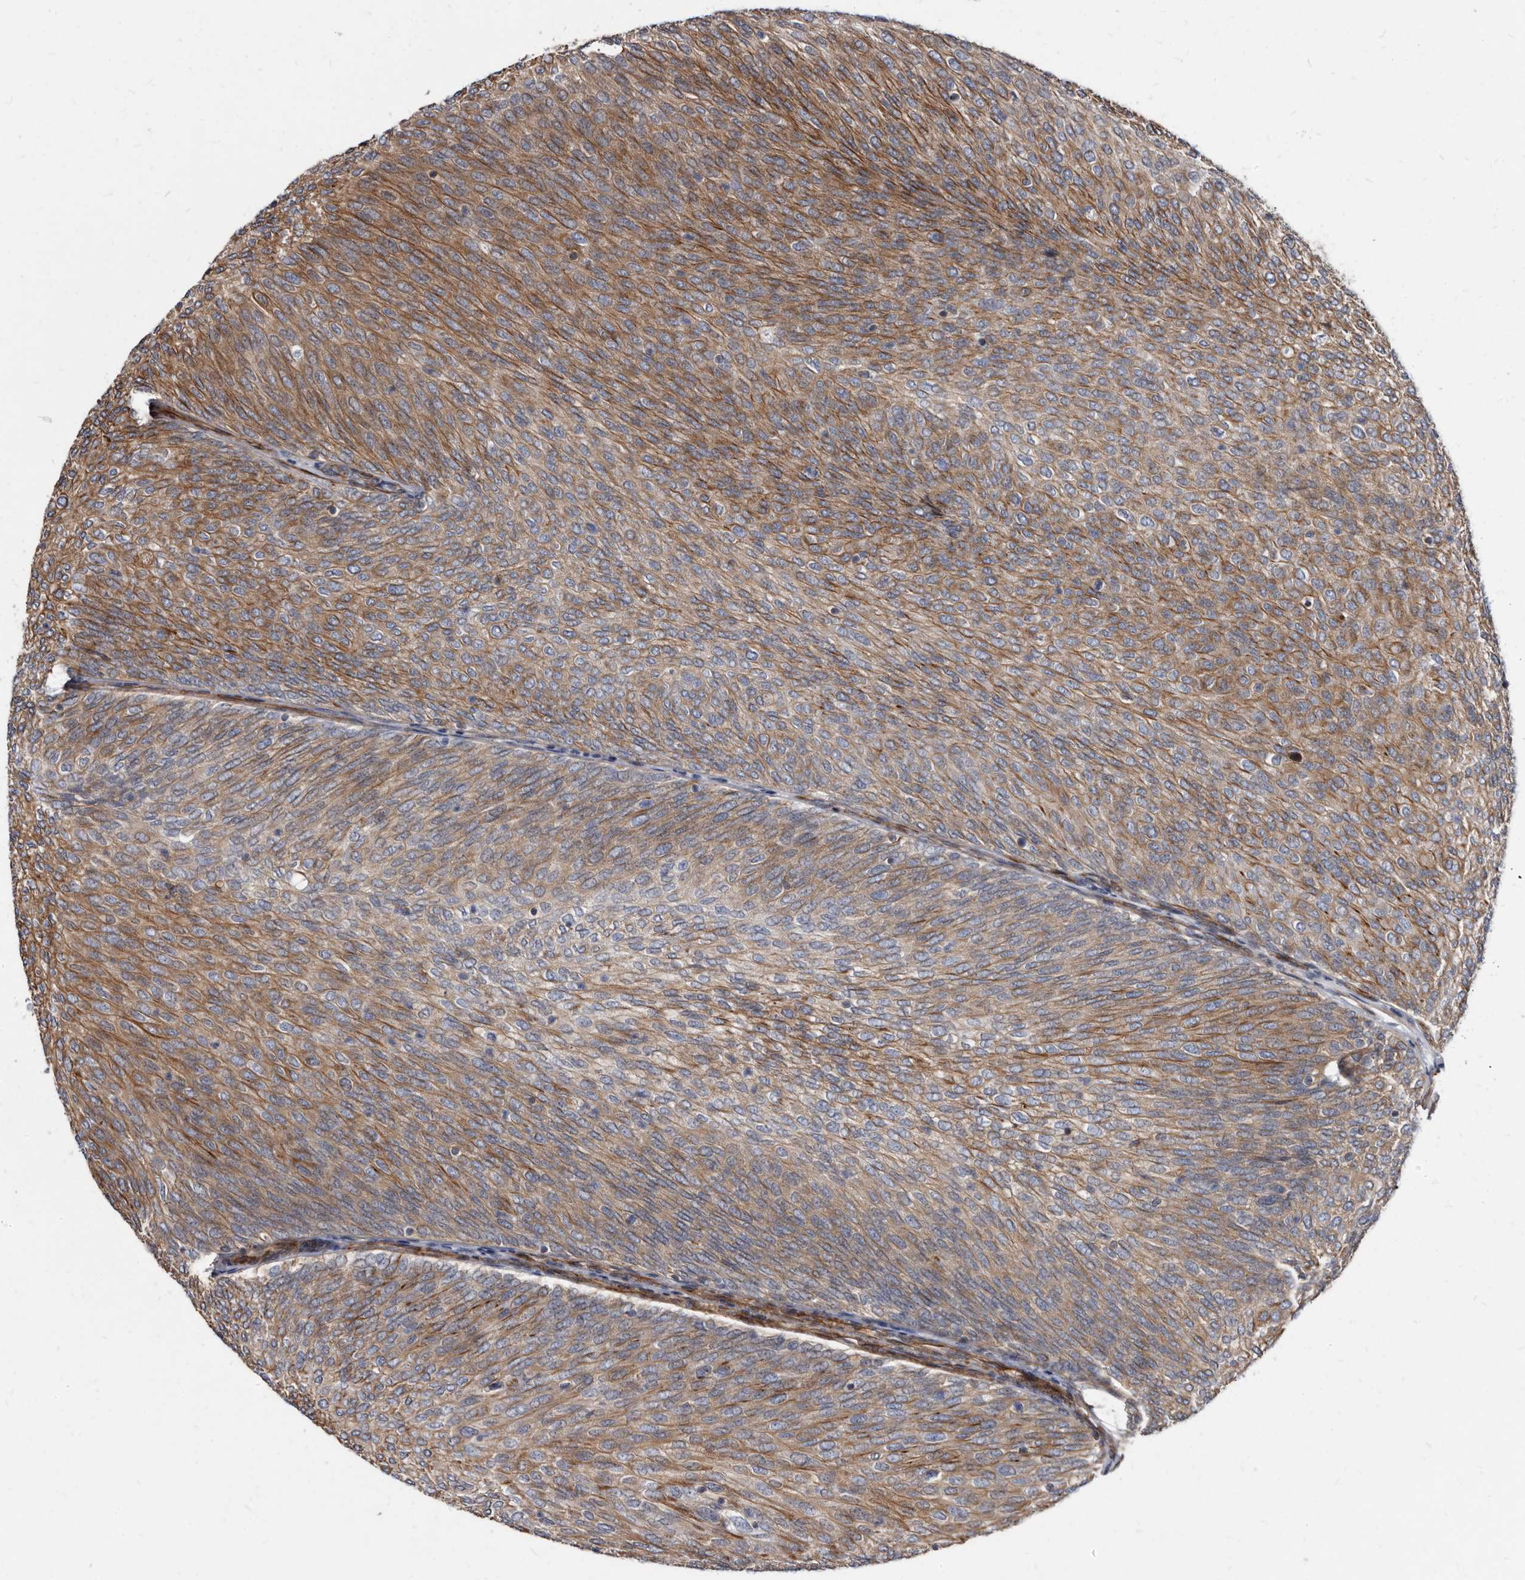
{"staining": {"intensity": "moderate", "quantity": ">75%", "location": "cytoplasmic/membranous"}, "tissue": "urothelial cancer", "cell_type": "Tumor cells", "image_type": "cancer", "snomed": [{"axis": "morphology", "description": "Urothelial carcinoma, Low grade"}, {"axis": "topography", "description": "Urinary bladder"}], "caption": "This histopathology image exhibits urothelial carcinoma (low-grade) stained with immunohistochemistry to label a protein in brown. The cytoplasmic/membranous of tumor cells show moderate positivity for the protein. Nuclei are counter-stained blue.", "gene": "KCTD20", "patient": {"sex": "female", "age": 79}}